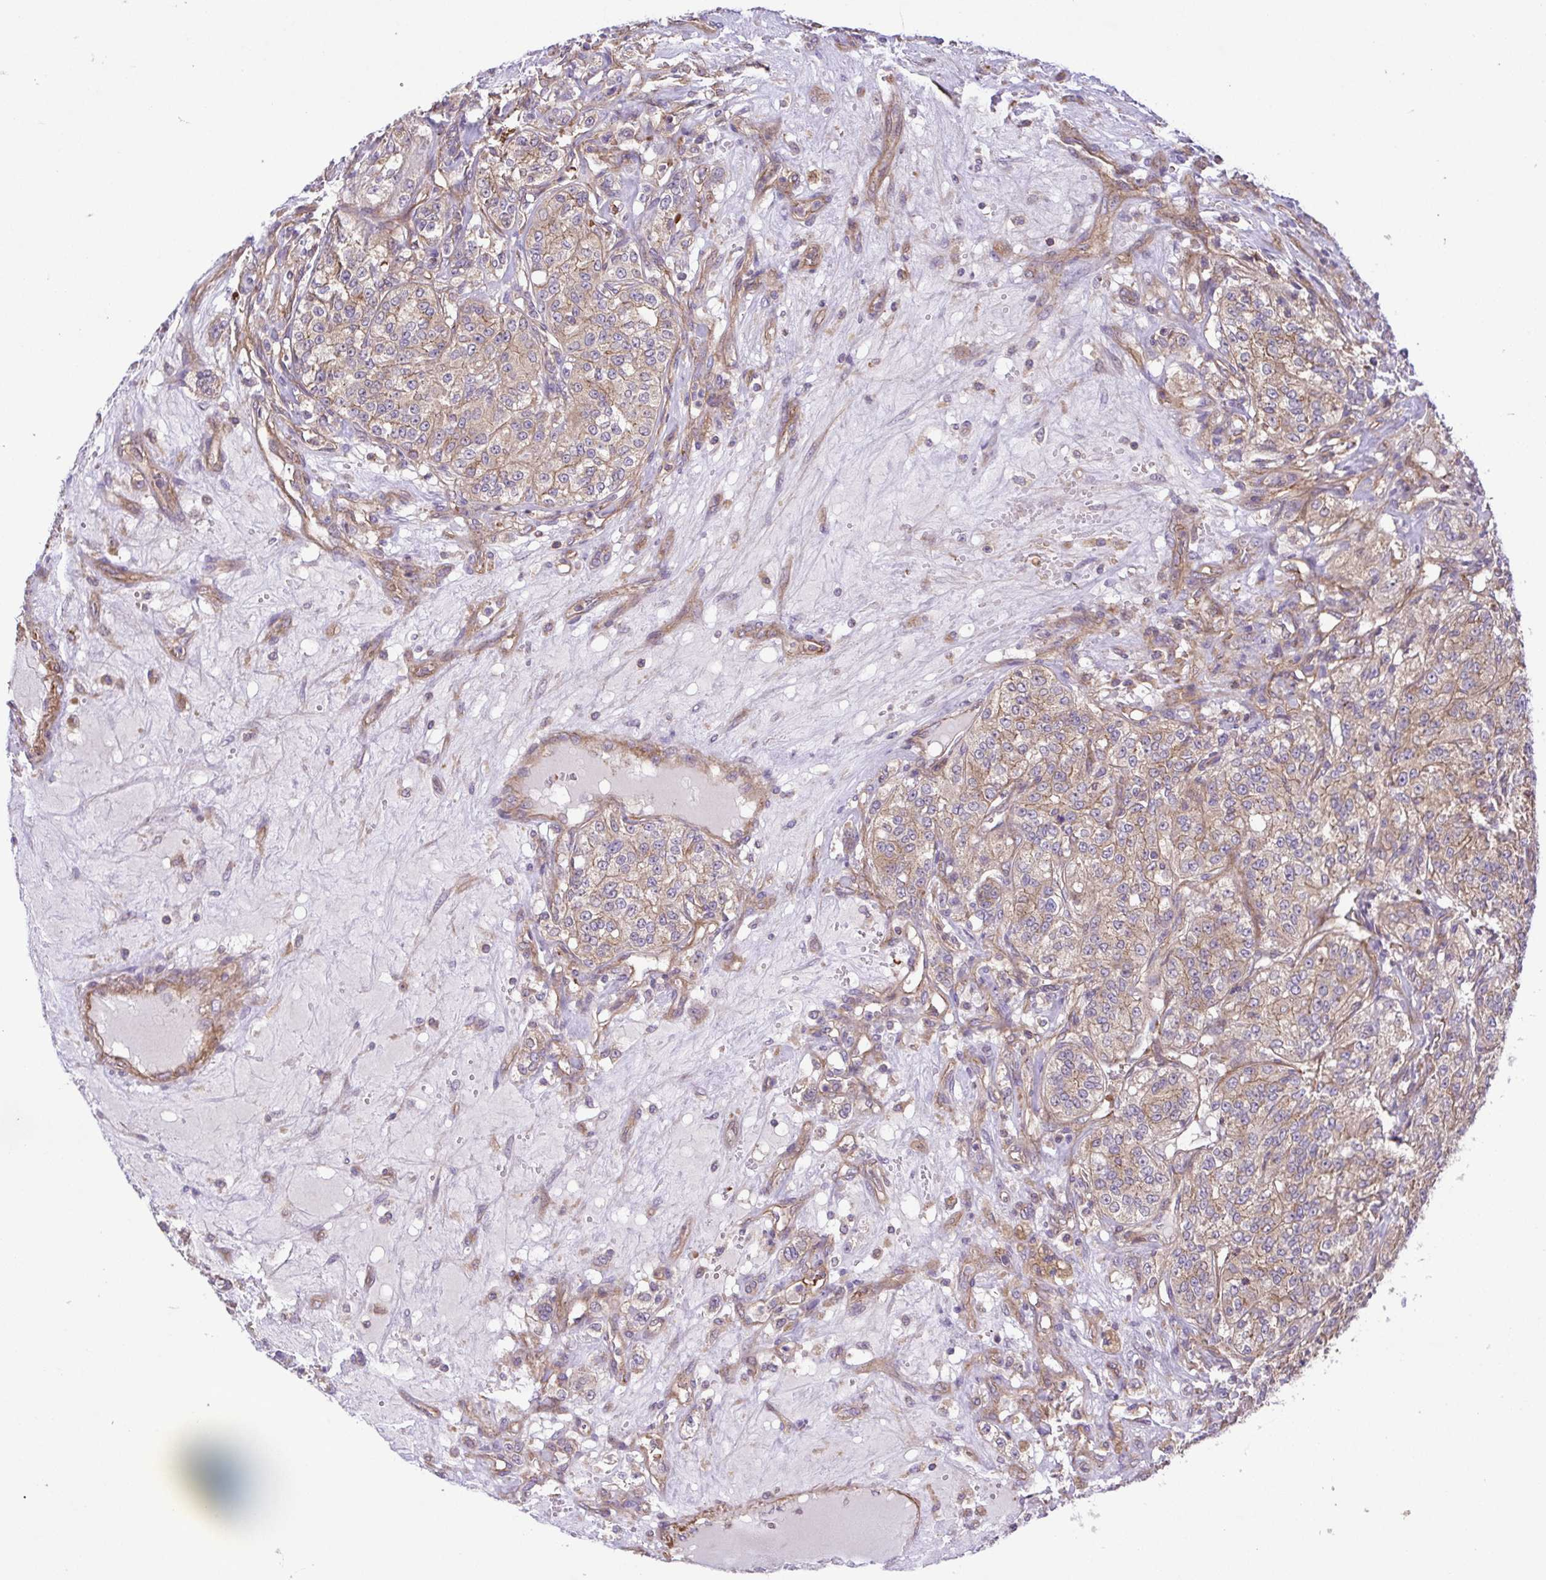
{"staining": {"intensity": "weak", "quantity": ">75%", "location": "cytoplasmic/membranous"}, "tissue": "renal cancer", "cell_type": "Tumor cells", "image_type": "cancer", "snomed": [{"axis": "morphology", "description": "Adenocarcinoma, NOS"}, {"axis": "topography", "description": "Kidney"}], "caption": "Protein analysis of adenocarcinoma (renal) tissue reveals weak cytoplasmic/membranous staining in approximately >75% of tumor cells. (Stains: DAB in brown, nuclei in blue, Microscopy: brightfield microscopy at high magnification).", "gene": "IDE", "patient": {"sex": "female", "age": 63}}